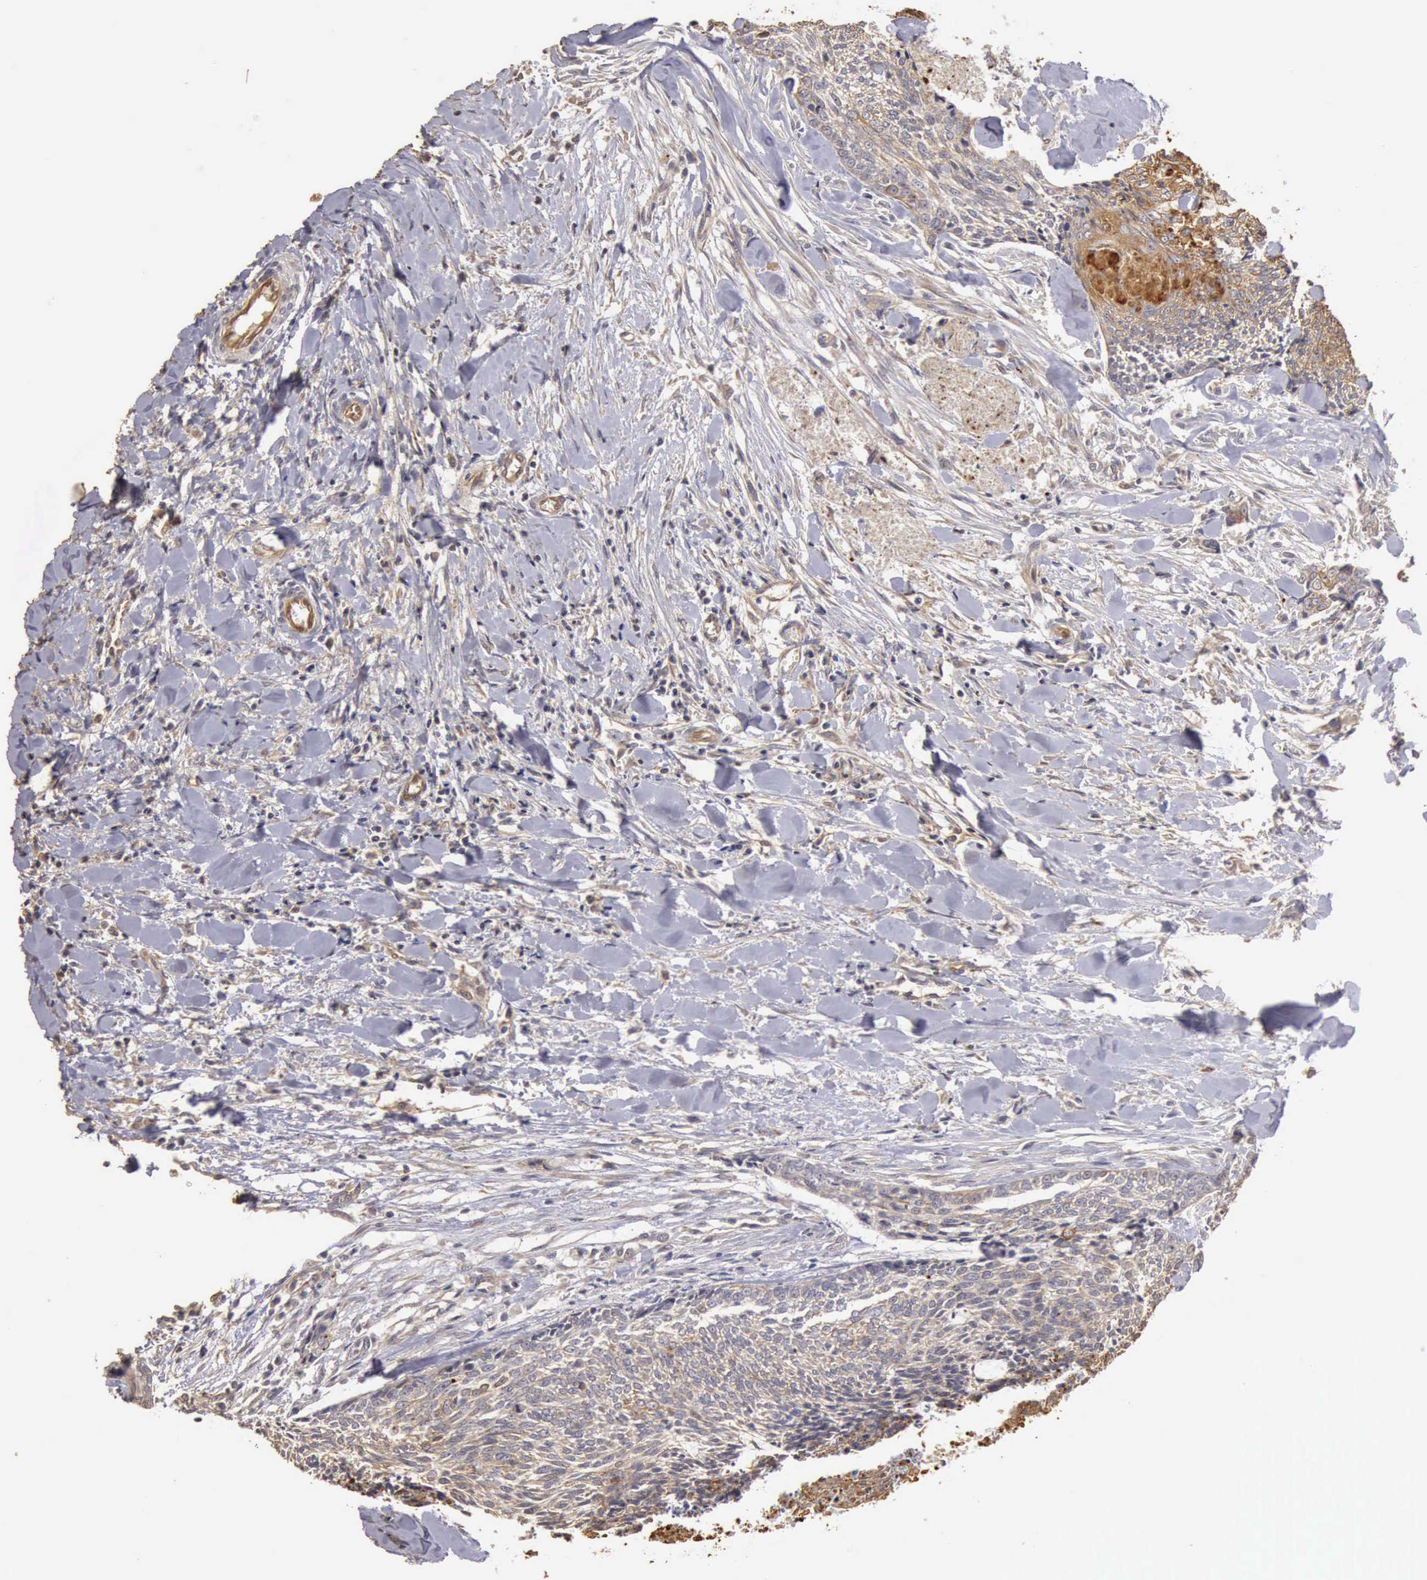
{"staining": {"intensity": "moderate", "quantity": "<25%", "location": "cytoplasmic/membranous"}, "tissue": "head and neck cancer", "cell_type": "Tumor cells", "image_type": "cancer", "snomed": [{"axis": "morphology", "description": "Squamous cell carcinoma, NOS"}, {"axis": "topography", "description": "Salivary gland"}, {"axis": "topography", "description": "Head-Neck"}], "caption": "Protein expression analysis of squamous cell carcinoma (head and neck) reveals moderate cytoplasmic/membranous positivity in about <25% of tumor cells.", "gene": "BMX", "patient": {"sex": "male", "age": 70}}